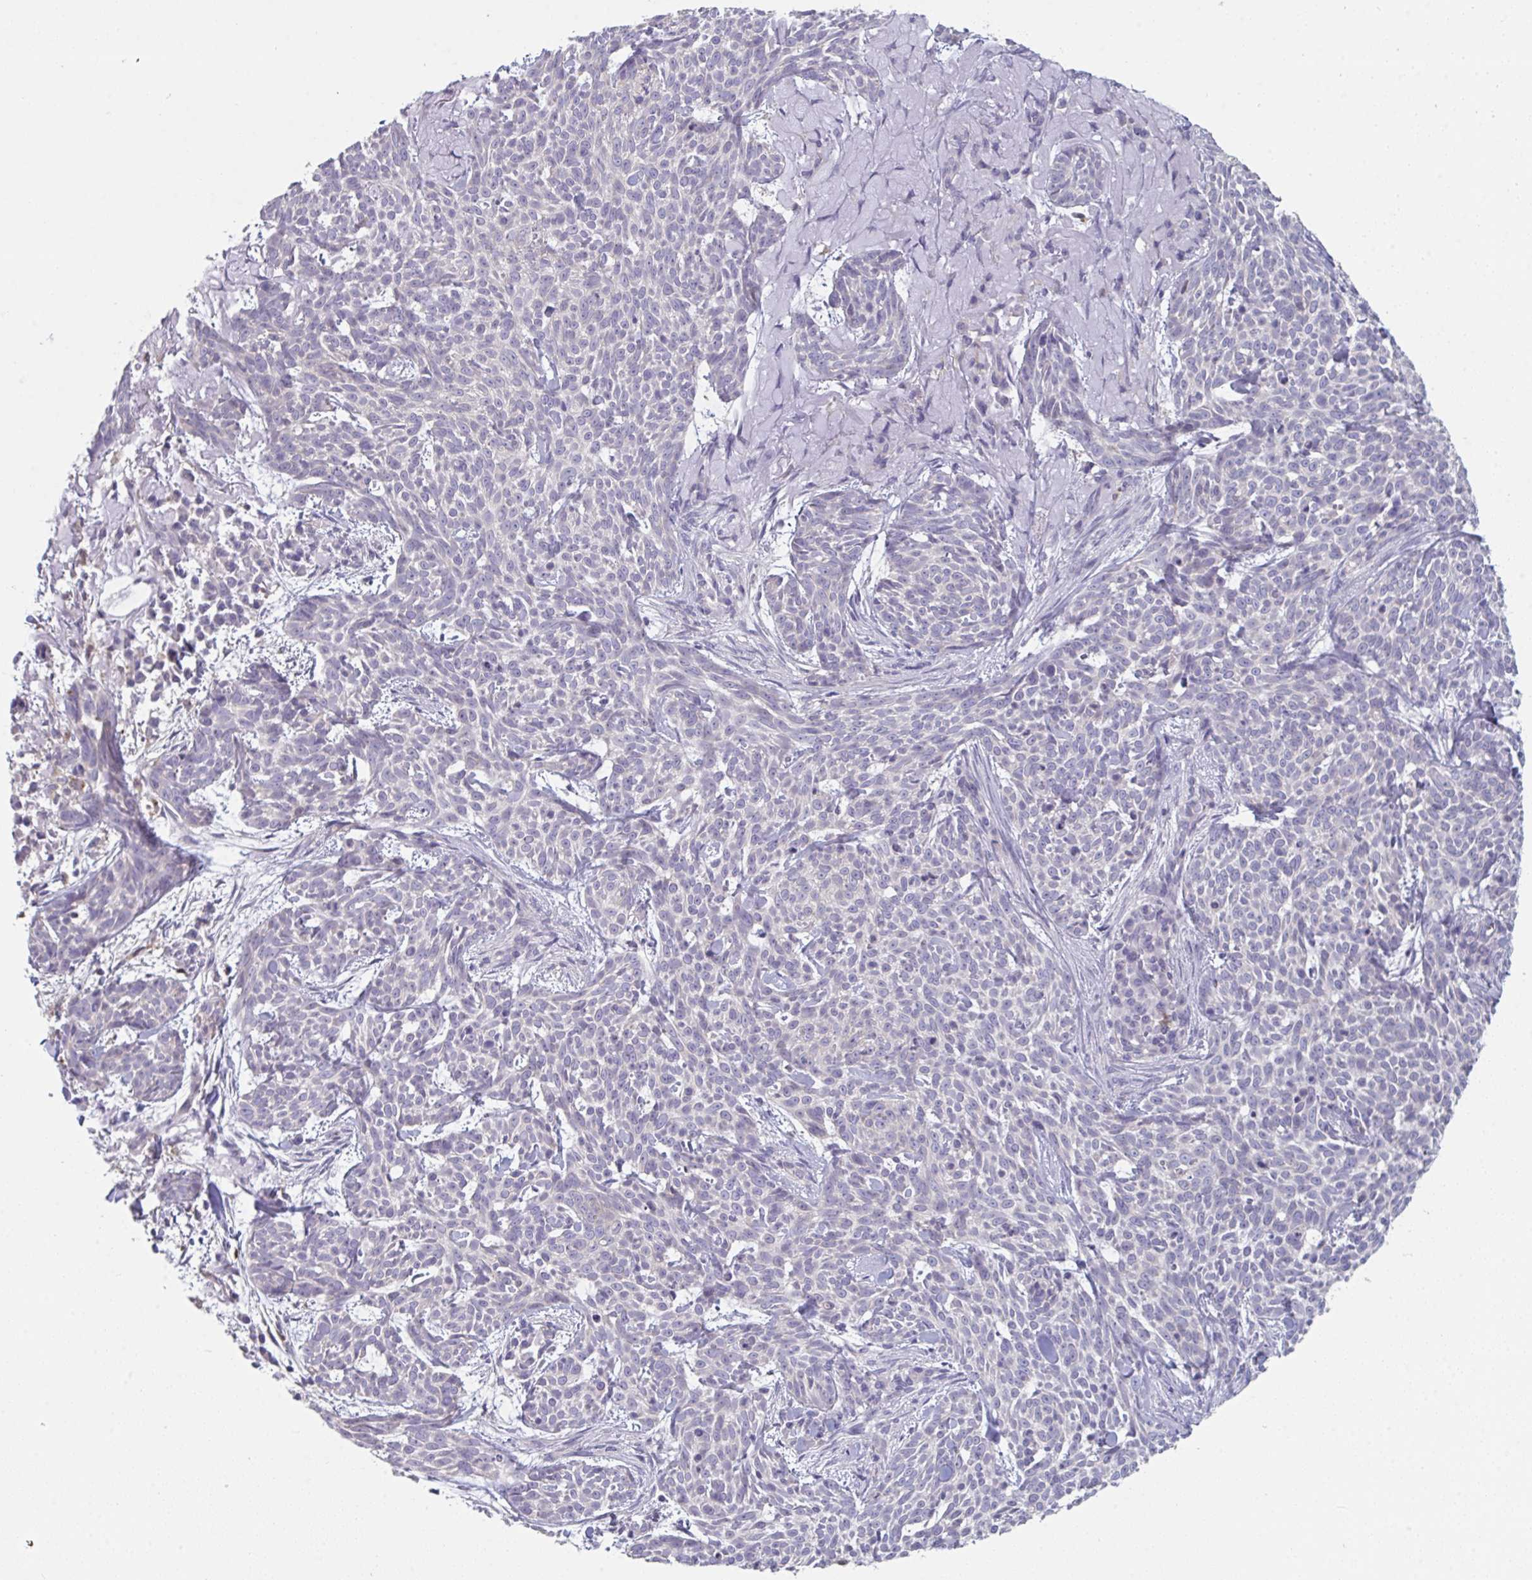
{"staining": {"intensity": "negative", "quantity": "none", "location": "none"}, "tissue": "skin cancer", "cell_type": "Tumor cells", "image_type": "cancer", "snomed": [{"axis": "morphology", "description": "Basal cell carcinoma"}, {"axis": "topography", "description": "Skin"}], "caption": "The micrograph exhibits no significant positivity in tumor cells of skin cancer. (DAB IHC, high magnification).", "gene": "PTPRD", "patient": {"sex": "female", "age": 93}}